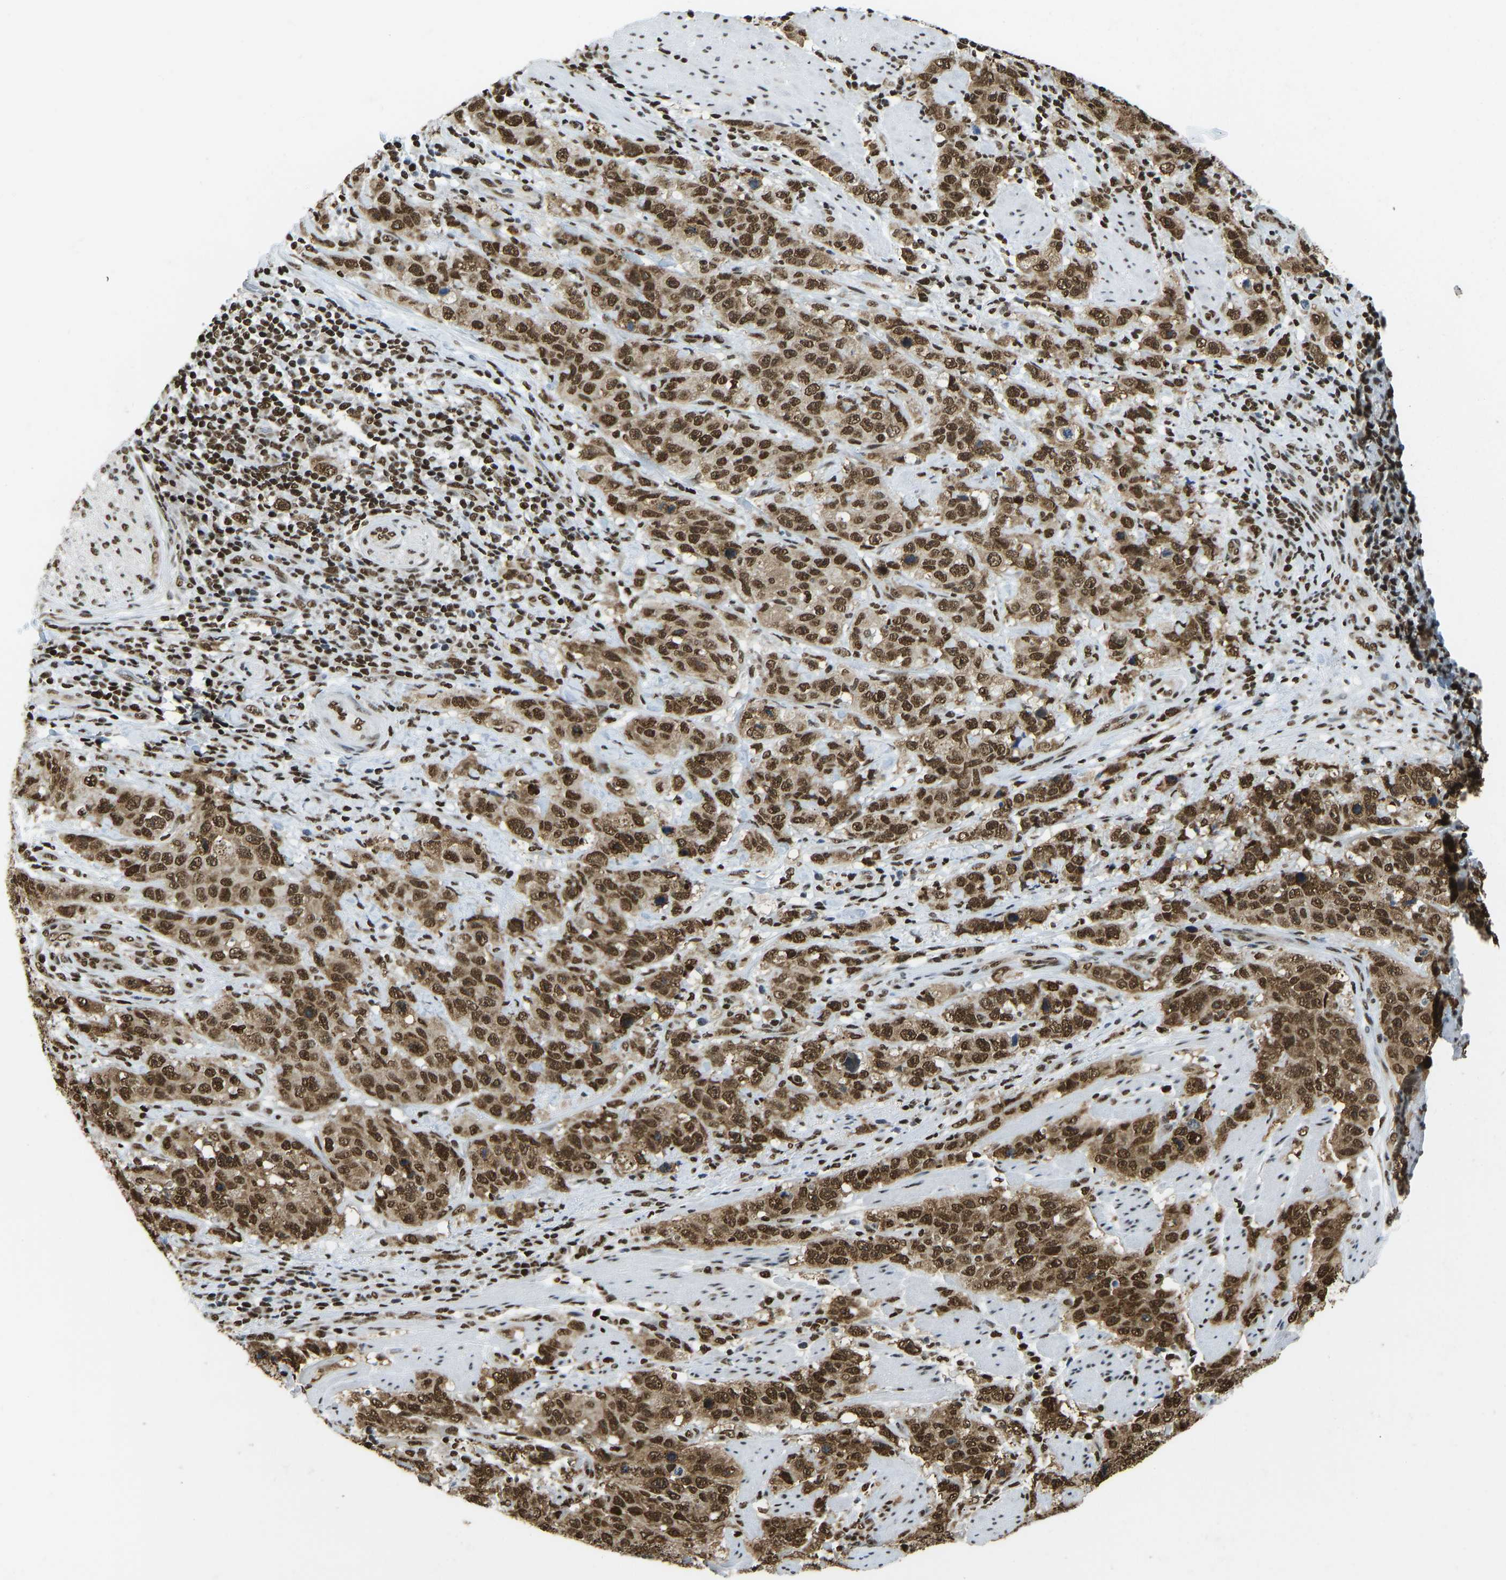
{"staining": {"intensity": "strong", "quantity": ">75%", "location": "cytoplasmic/membranous,nuclear"}, "tissue": "stomach cancer", "cell_type": "Tumor cells", "image_type": "cancer", "snomed": [{"axis": "morphology", "description": "Adenocarcinoma, NOS"}, {"axis": "topography", "description": "Stomach"}], "caption": "Adenocarcinoma (stomach) stained with DAB (3,3'-diaminobenzidine) IHC exhibits high levels of strong cytoplasmic/membranous and nuclear positivity in about >75% of tumor cells.", "gene": "ZSCAN20", "patient": {"sex": "male", "age": 48}}